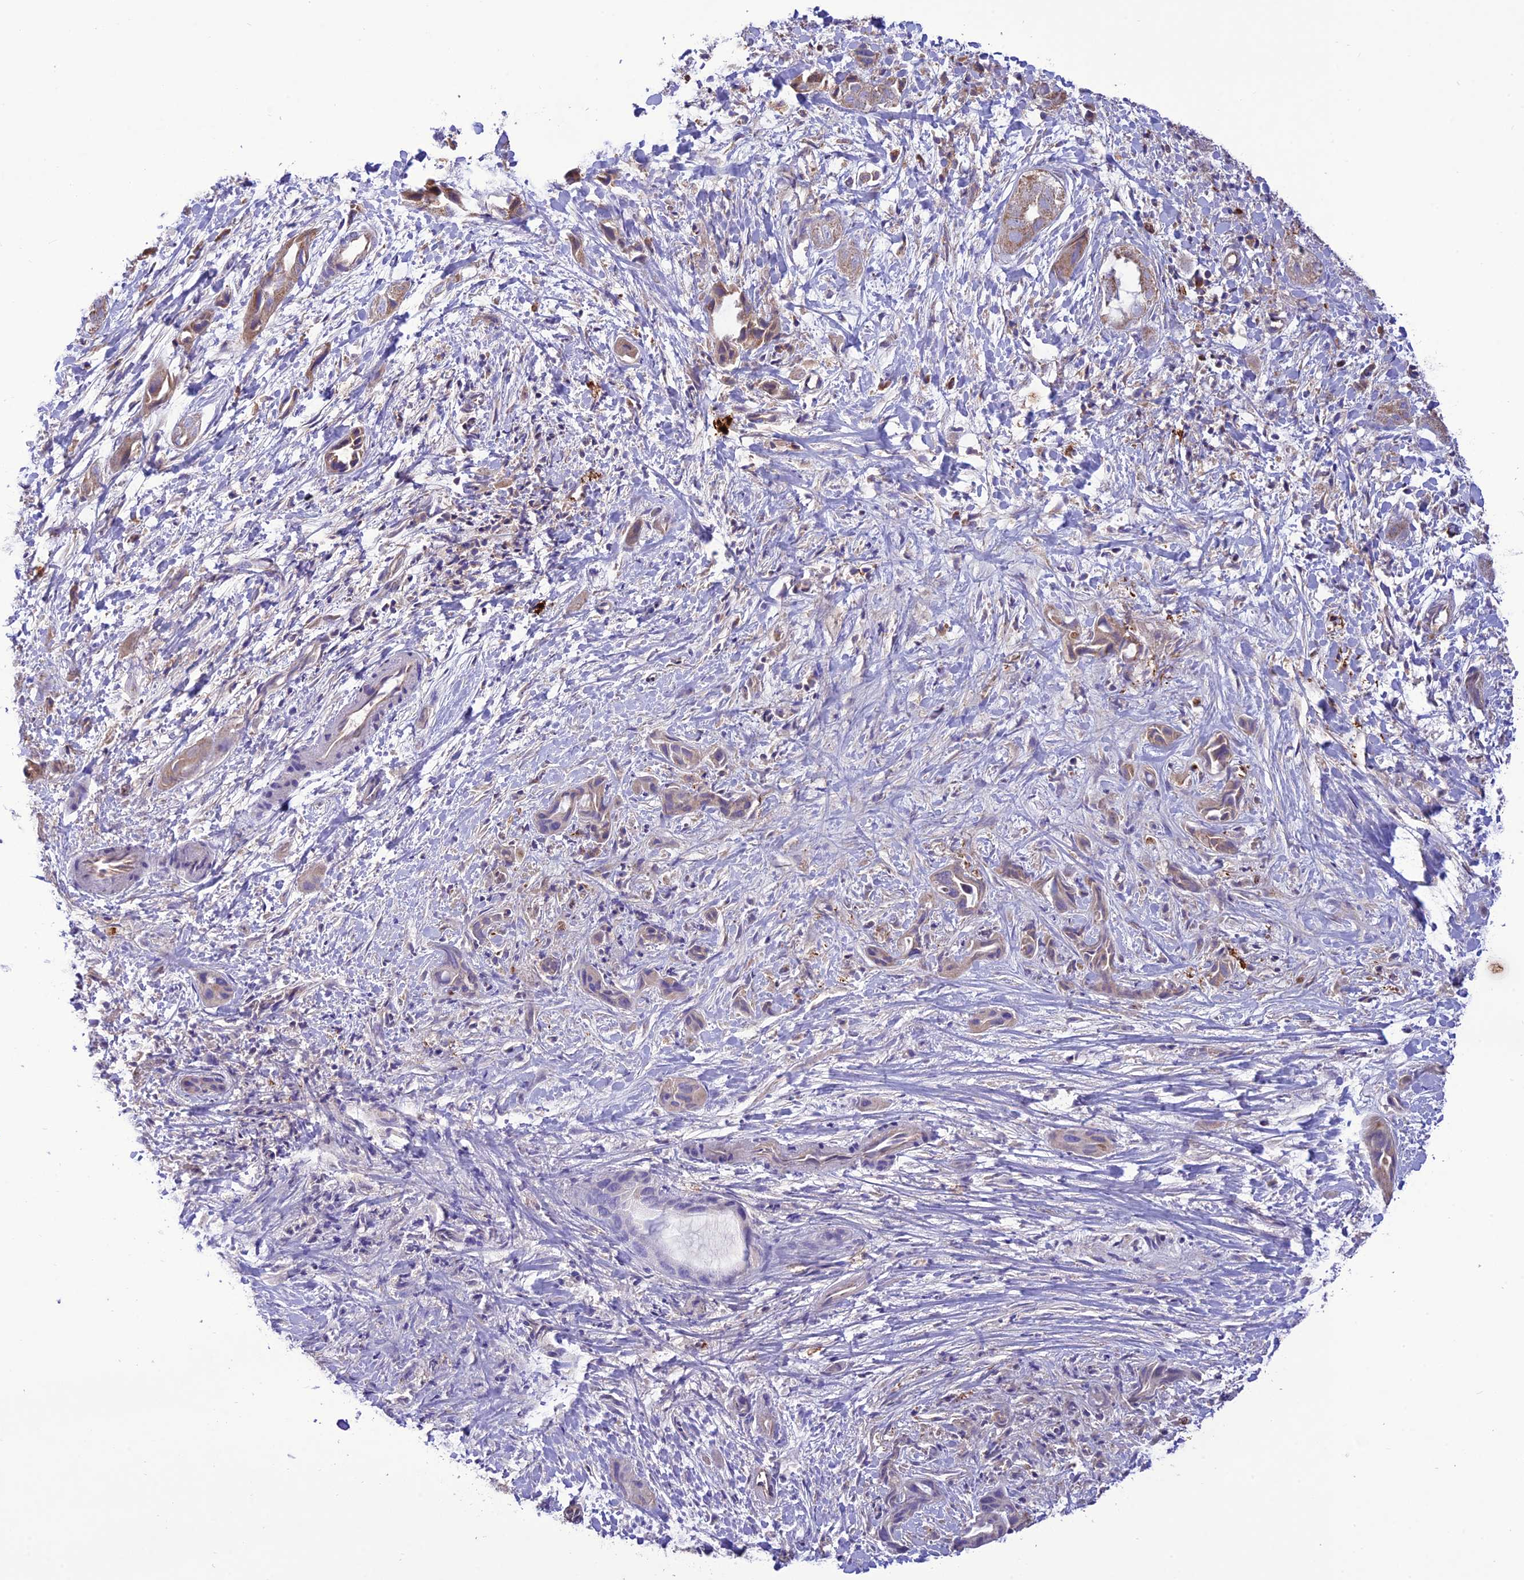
{"staining": {"intensity": "moderate", "quantity": "25%-75%", "location": "cytoplasmic/membranous"}, "tissue": "liver cancer", "cell_type": "Tumor cells", "image_type": "cancer", "snomed": [{"axis": "morphology", "description": "Cholangiocarcinoma"}, {"axis": "topography", "description": "Liver"}], "caption": "Immunohistochemical staining of human liver cancer demonstrates moderate cytoplasmic/membranous protein positivity in about 25%-75% of tumor cells. (DAB (3,3'-diaminobenzidine) IHC, brown staining for protein, blue staining for nuclei).", "gene": "NDUFAF1", "patient": {"sex": "female", "age": 52}}